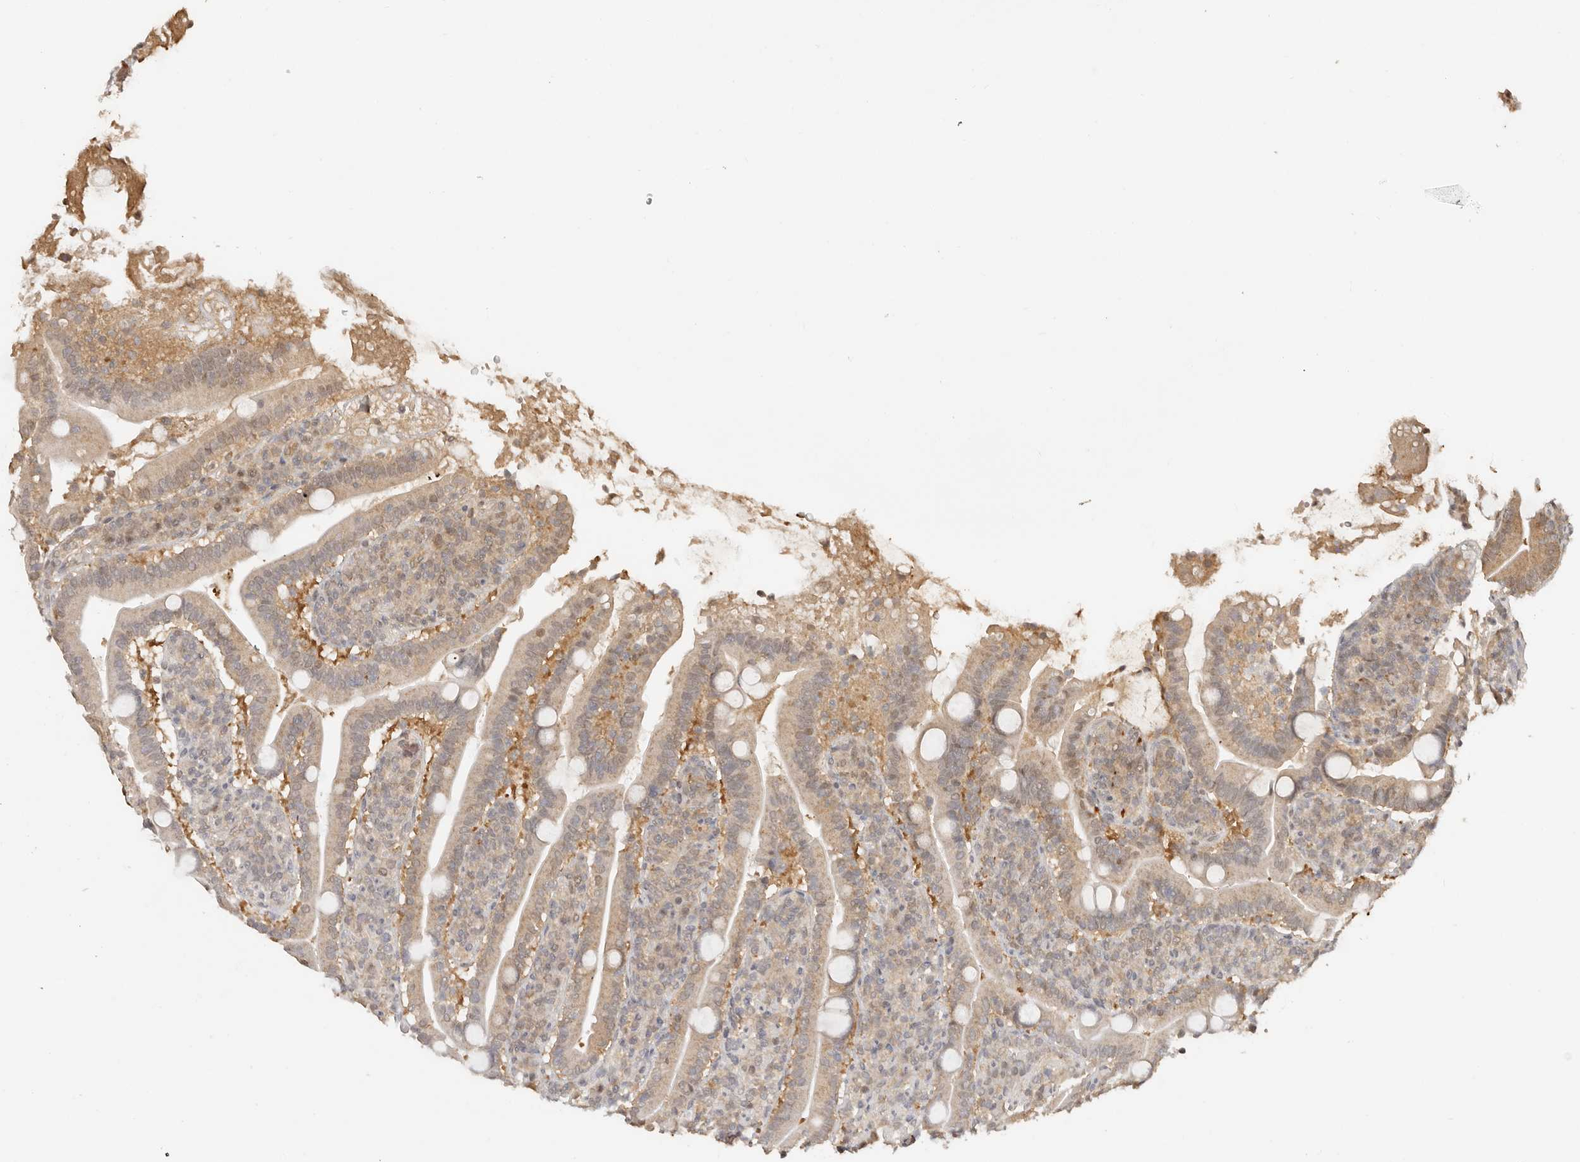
{"staining": {"intensity": "moderate", "quantity": "25%-75%", "location": "cytoplasmic/membranous"}, "tissue": "duodenum", "cell_type": "Glandular cells", "image_type": "normal", "snomed": [{"axis": "morphology", "description": "Normal tissue, NOS"}, {"axis": "topography", "description": "Duodenum"}], "caption": "The immunohistochemical stain labels moderate cytoplasmic/membranous expression in glandular cells of benign duodenum.", "gene": "PSMA5", "patient": {"sex": "male", "age": 35}}